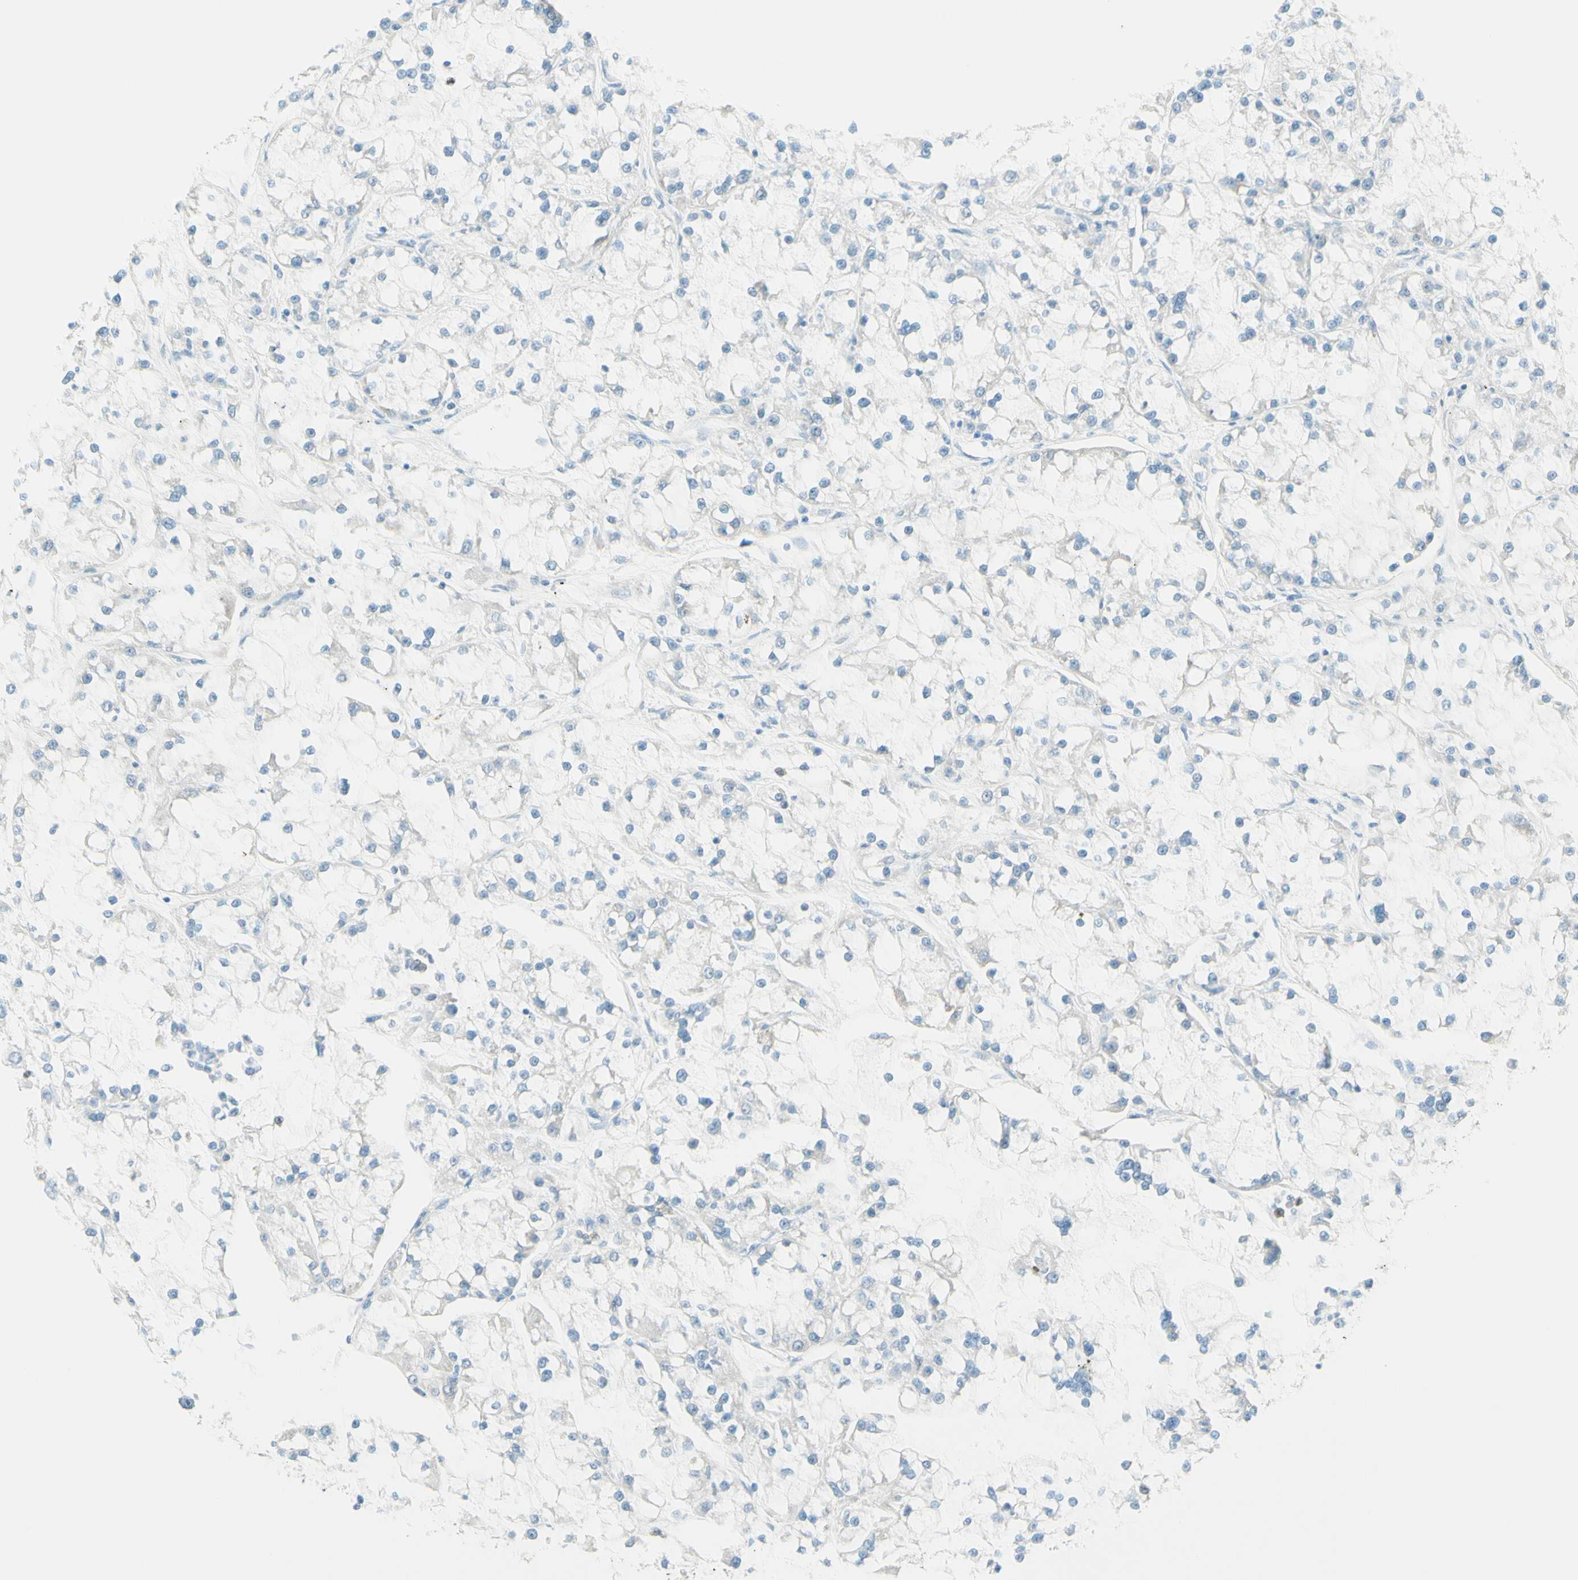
{"staining": {"intensity": "negative", "quantity": "none", "location": "none"}, "tissue": "renal cancer", "cell_type": "Tumor cells", "image_type": "cancer", "snomed": [{"axis": "morphology", "description": "Adenocarcinoma, NOS"}, {"axis": "topography", "description": "Kidney"}], "caption": "The IHC micrograph has no significant staining in tumor cells of renal cancer (adenocarcinoma) tissue.", "gene": "JPH1", "patient": {"sex": "female", "age": 52}}